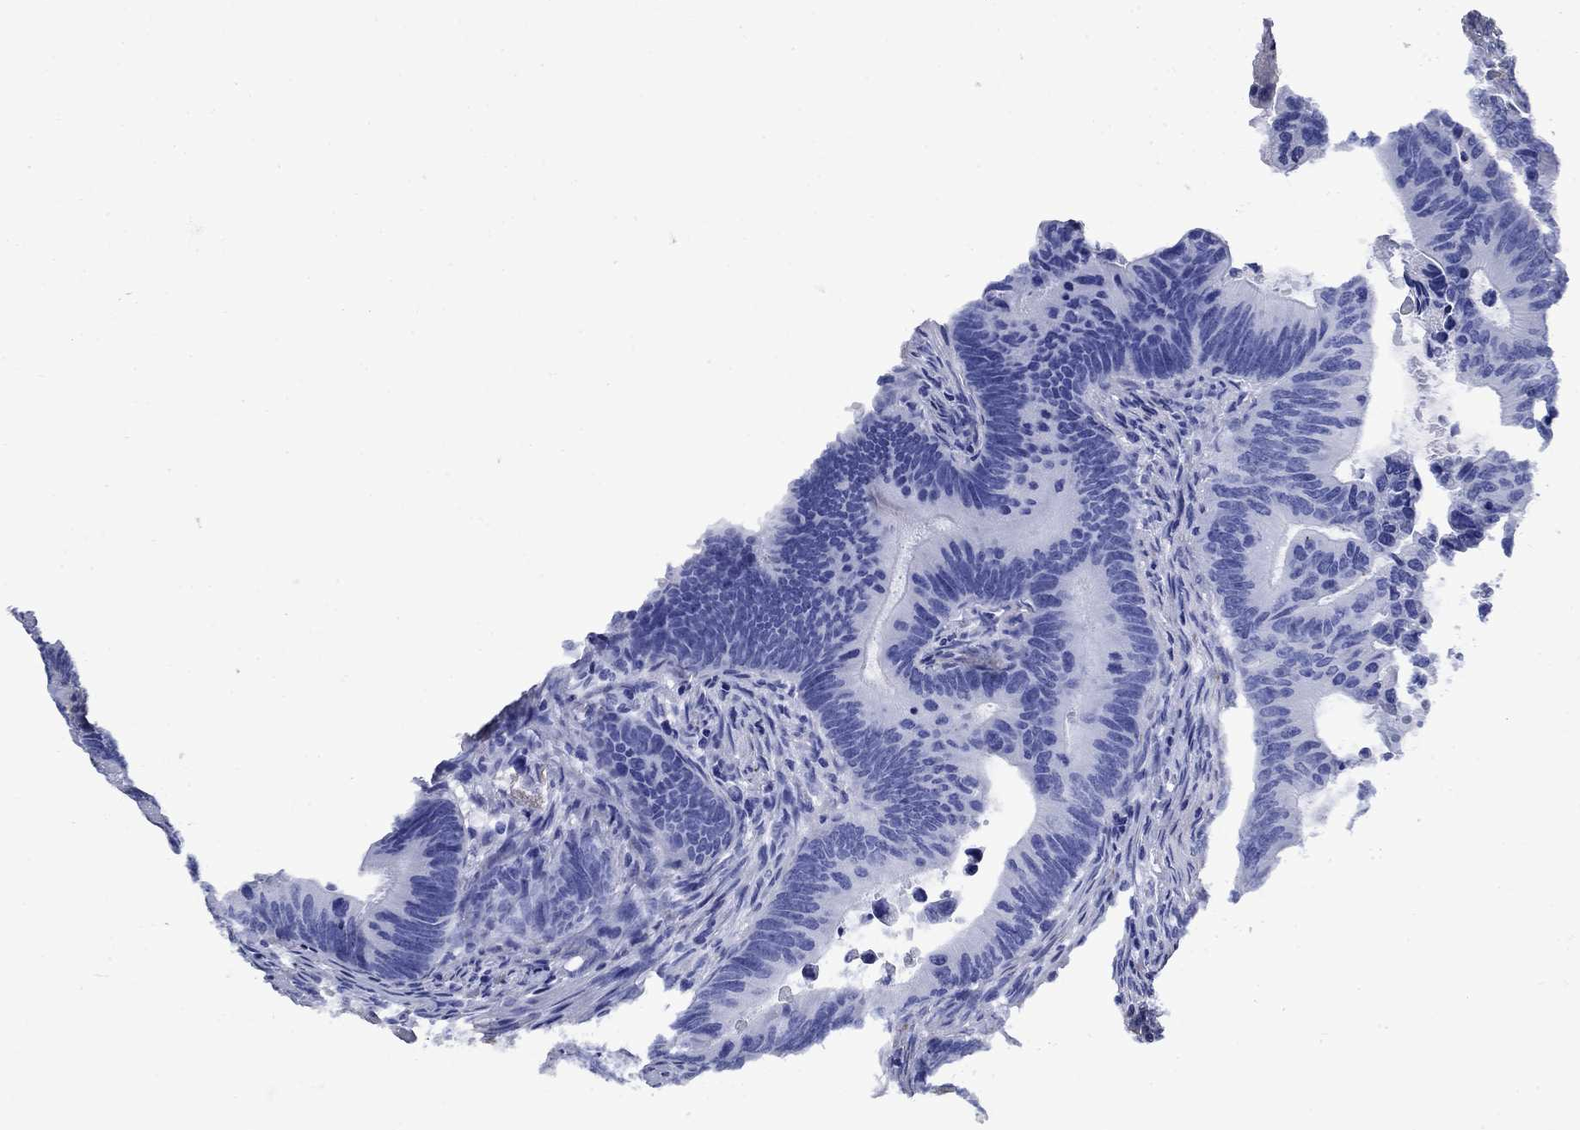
{"staining": {"intensity": "negative", "quantity": "none", "location": "none"}, "tissue": "colorectal cancer", "cell_type": "Tumor cells", "image_type": "cancer", "snomed": [{"axis": "morphology", "description": "Adenocarcinoma, NOS"}, {"axis": "topography", "description": "Colon"}], "caption": "The photomicrograph shows no staining of tumor cells in colorectal cancer (adenocarcinoma). (DAB IHC, high magnification).", "gene": "VTN", "patient": {"sex": "female", "age": 87}}